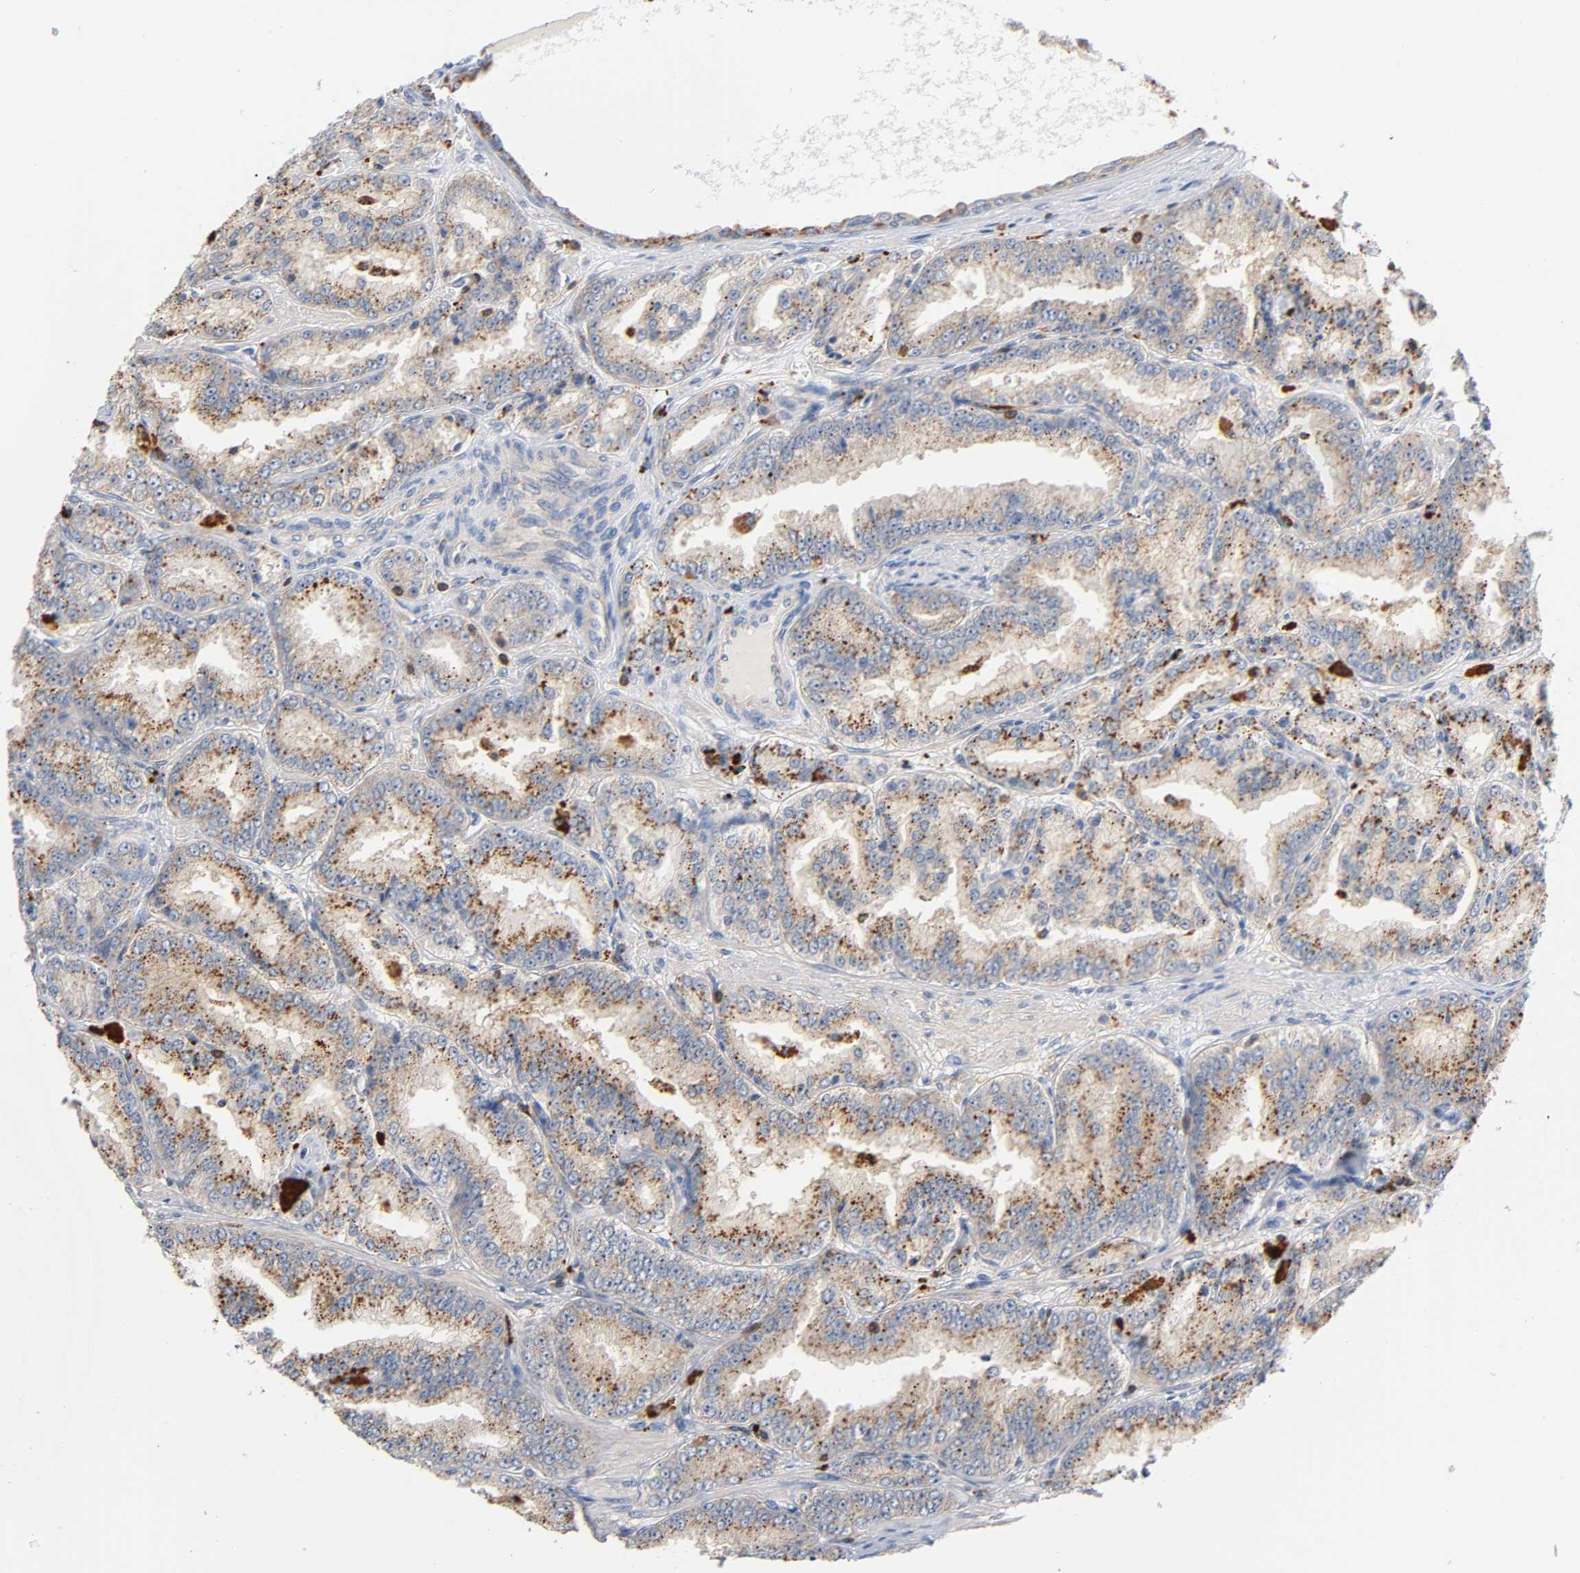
{"staining": {"intensity": "moderate", "quantity": ">75%", "location": "cytoplasmic/membranous"}, "tissue": "prostate cancer", "cell_type": "Tumor cells", "image_type": "cancer", "snomed": [{"axis": "morphology", "description": "Adenocarcinoma, High grade"}, {"axis": "topography", "description": "Prostate"}], "caption": "Brown immunohistochemical staining in prostate high-grade adenocarcinoma demonstrates moderate cytoplasmic/membranous expression in about >75% of tumor cells. The staining was performed using DAB to visualize the protein expression in brown, while the nuclei were stained in blue with hematoxylin (Magnification: 20x).", "gene": "UCKL1", "patient": {"sex": "male", "age": 61}}